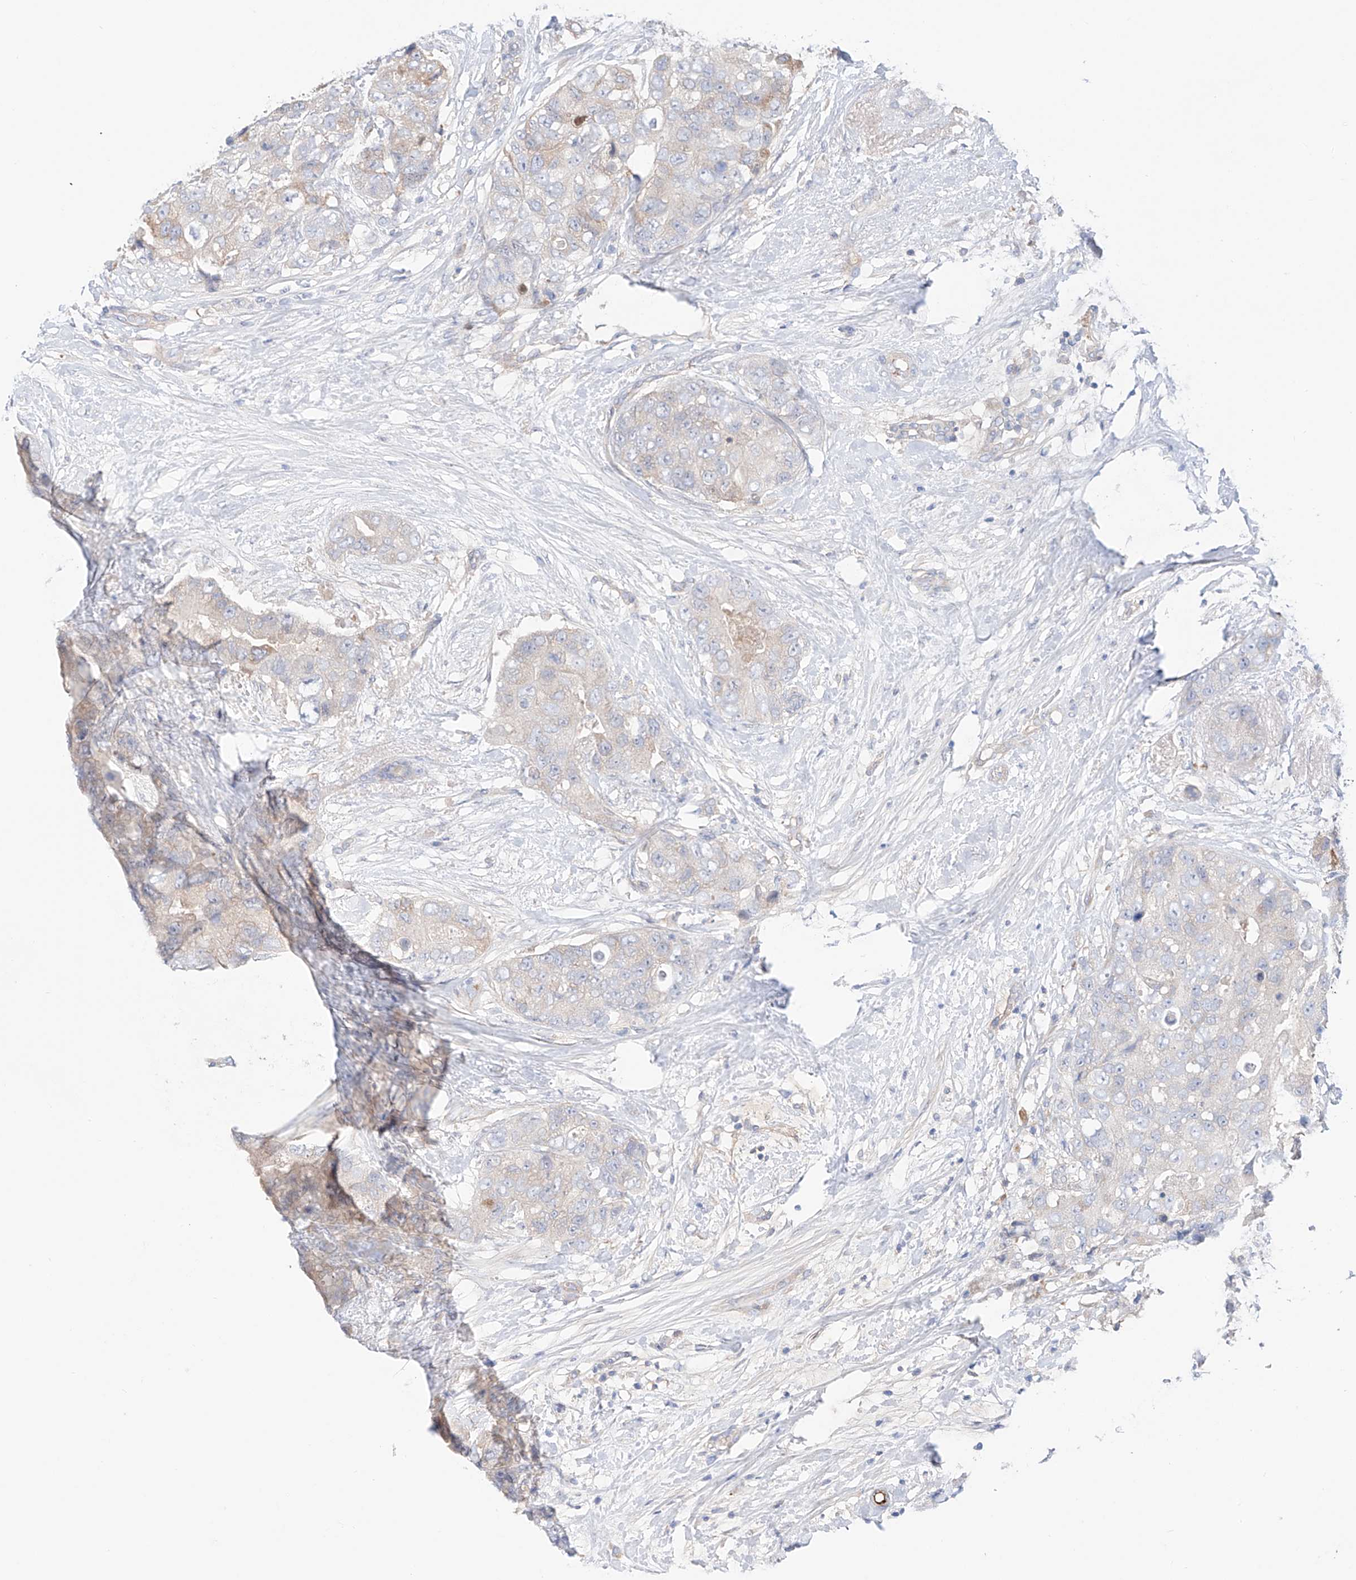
{"staining": {"intensity": "weak", "quantity": "<25%", "location": "cytoplasmic/membranous"}, "tissue": "breast cancer", "cell_type": "Tumor cells", "image_type": "cancer", "snomed": [{"axis": "morphology", "description": "Duct carcinoma"}, {"axis": "topography", "description": "Breast"}], "caption": "Immunohistochemical staining of breast cancer reveals no significant staining in tumor cells.", "gene": "PGGT1B", "patient": {"sex": "female", "age": 62}}